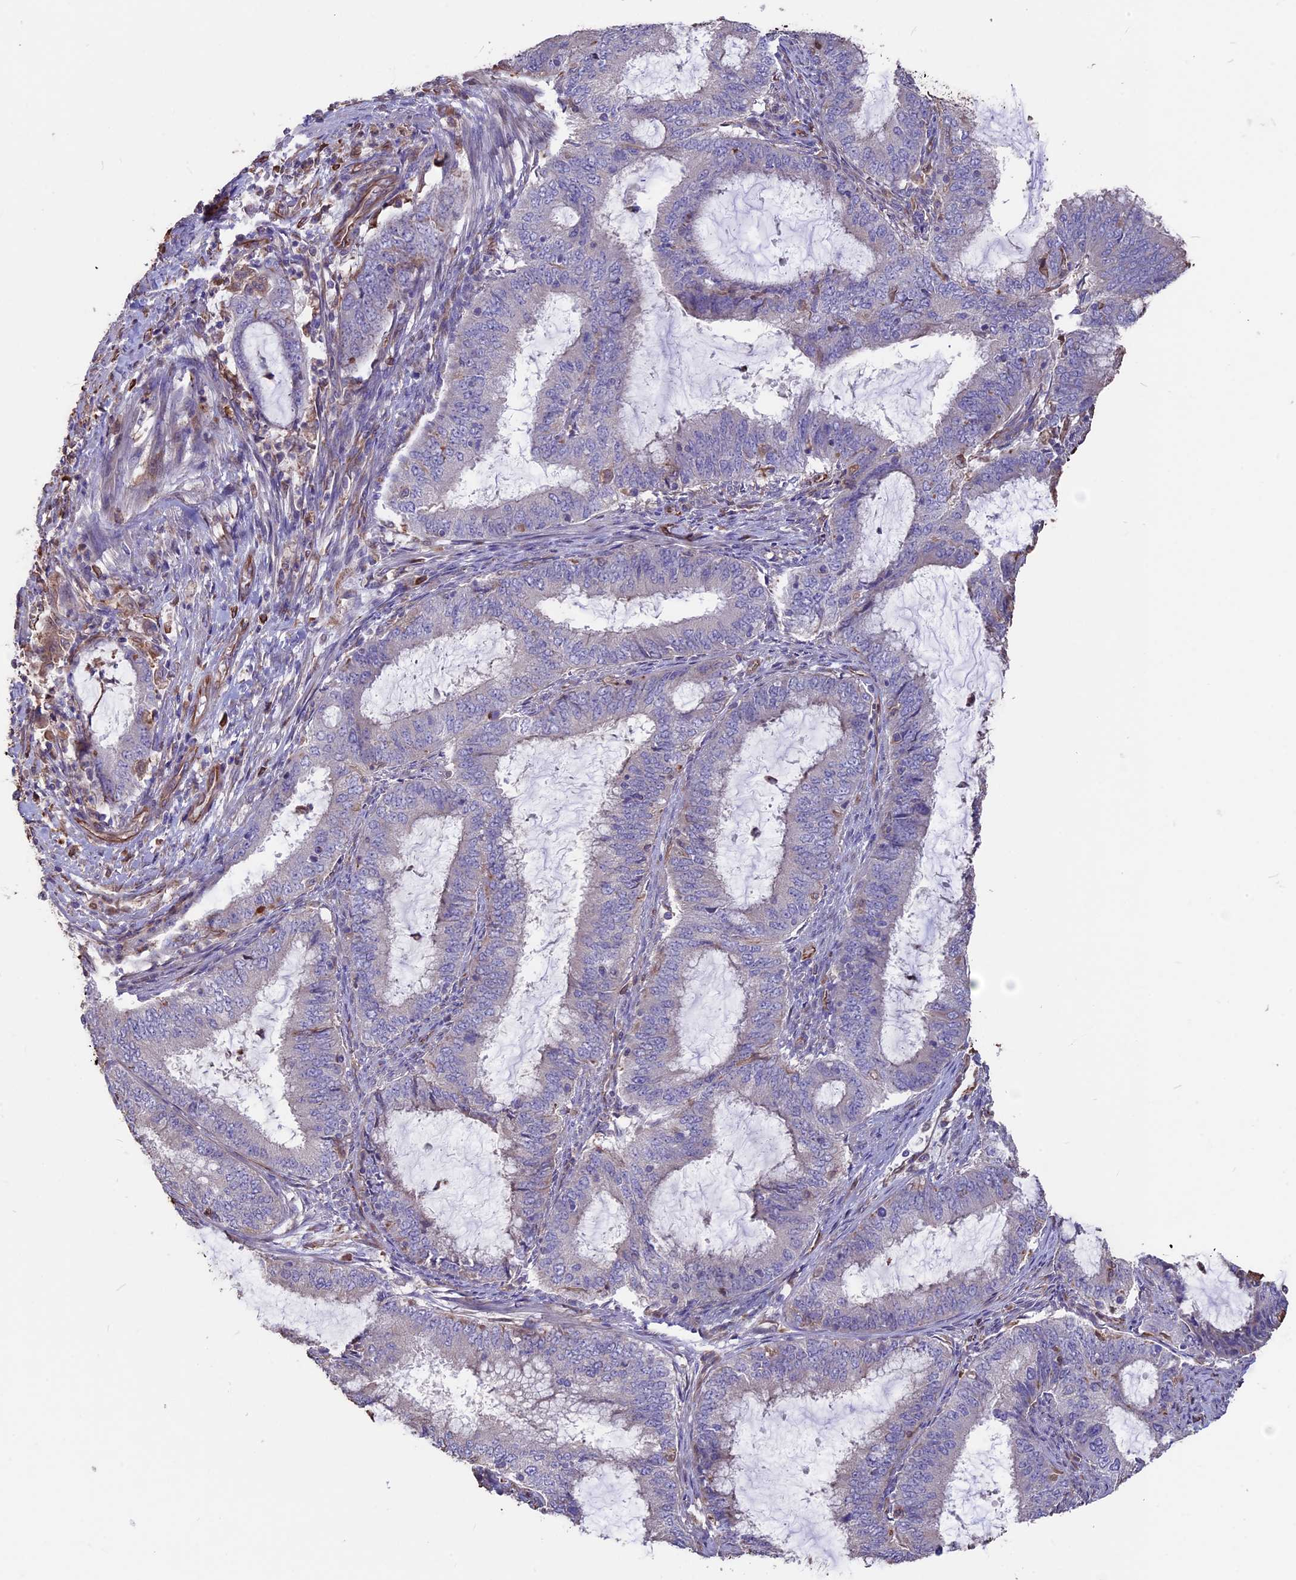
{"staining": {"intensity": "negative", "quantity": "none", "location": "none"}, "tissue": "endometrial cancer", "cell_type": "Tumor cells", "image_type": "cancer", "snomed": [{"axis": "morphology", "description": "Adenocarcinoma, NOS"}, {"axis": "topography", "description": "Endometrium"}], "caption": "Human endometrial adenocarcinoma stained for a protein using IHC exhibits no staining in tumor cells.", "gene": "SEH1L", "patient": {"sex": "female", "age": 51}}